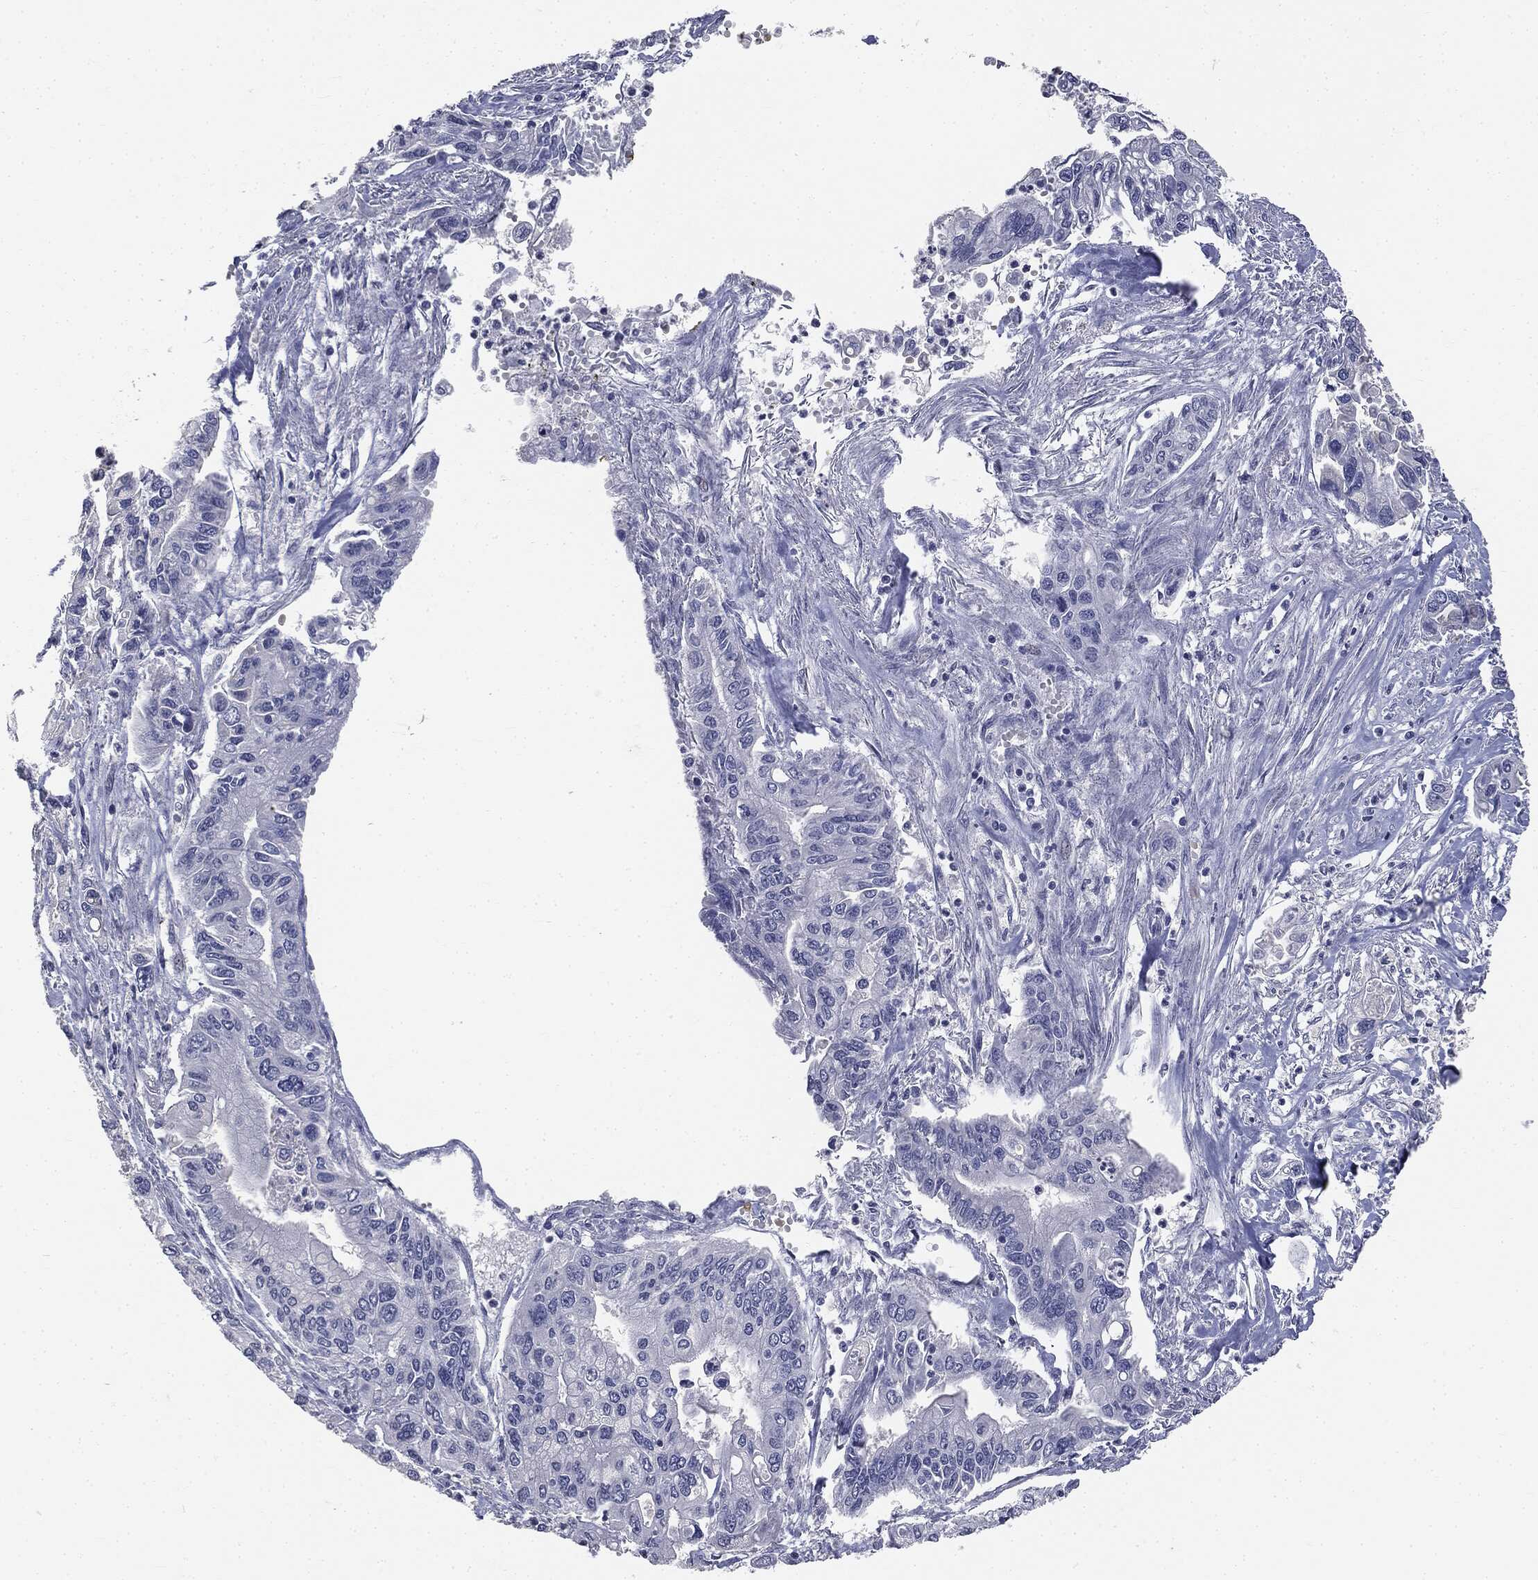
{"staining": {"intensity": "negative", "quantity": "none", "location": "none"}, "tissue": "pancreatic cancer", "cell_type": "Tumor cells", "image_type": "cancer", "snomed": [{"axis": "morphology", "description": "Adenocarcinoma, NOS"}, {"axis": "topography", "description": "Pancreas"}], "caption": "Pancreatic cancer was stained to show a protein in brown. There is no significant staining in tumor cells.", "gene": "AFP", "patient": {"sex": "male", "age": 62}}